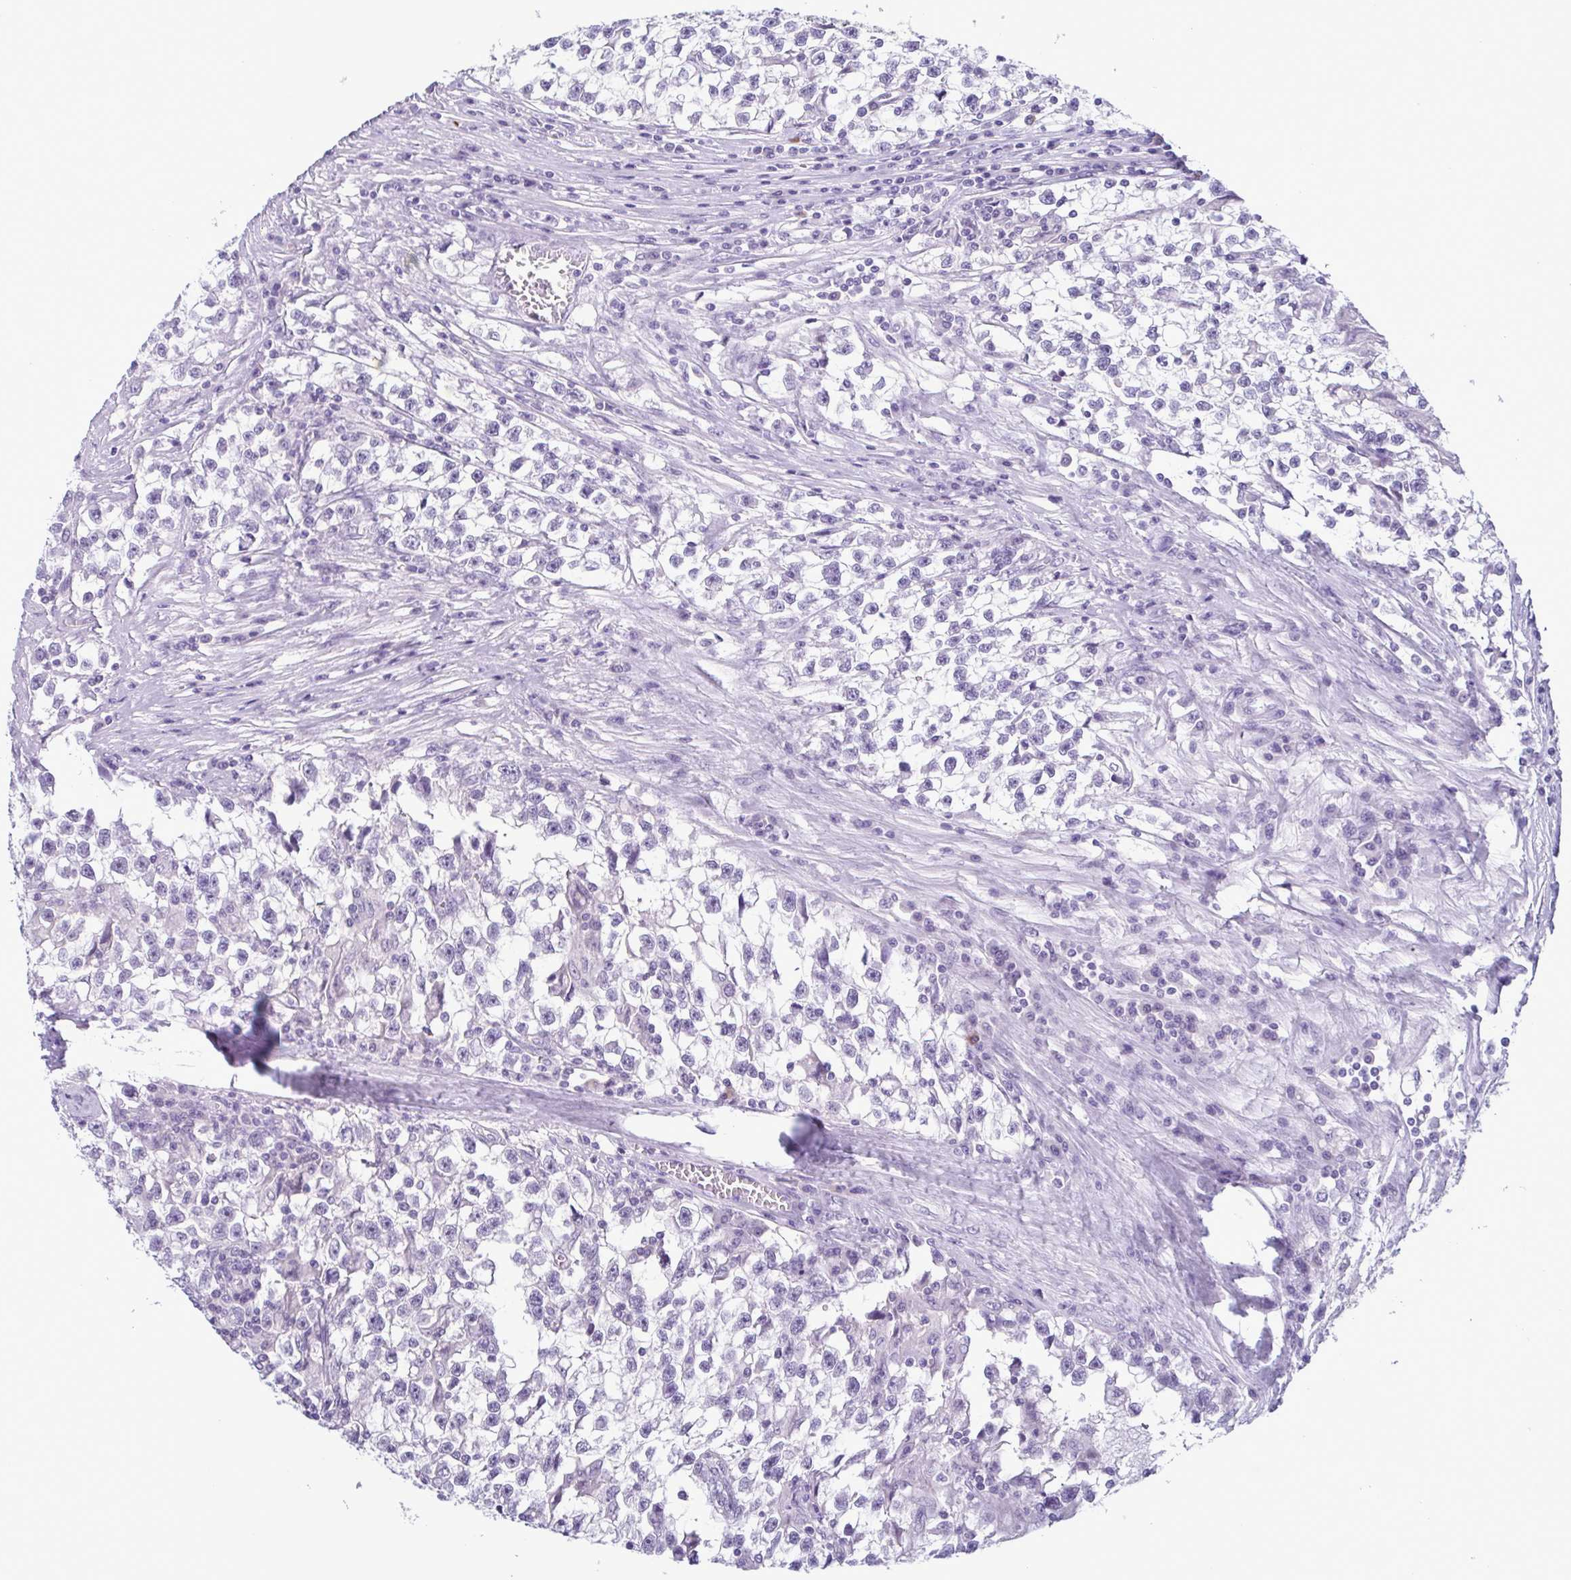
{"staining": {"intensity": "negative", "quantity": "none", "location": "none"}, "tissue": "testis cancer", "cell_type": "Tumor cells", "image_type": "cancer", "snomed": [{"axis": "morphology", "description": "Seminoma, NOS"}, {"axis": "topography", "description": "Testis"}], "caption": "Testis seminoma was stained to show a protein in brown. There is no significant positivity in tumor cells.", "gene": "INAFM1", "patient": {"sex": "male", "age": 31}}